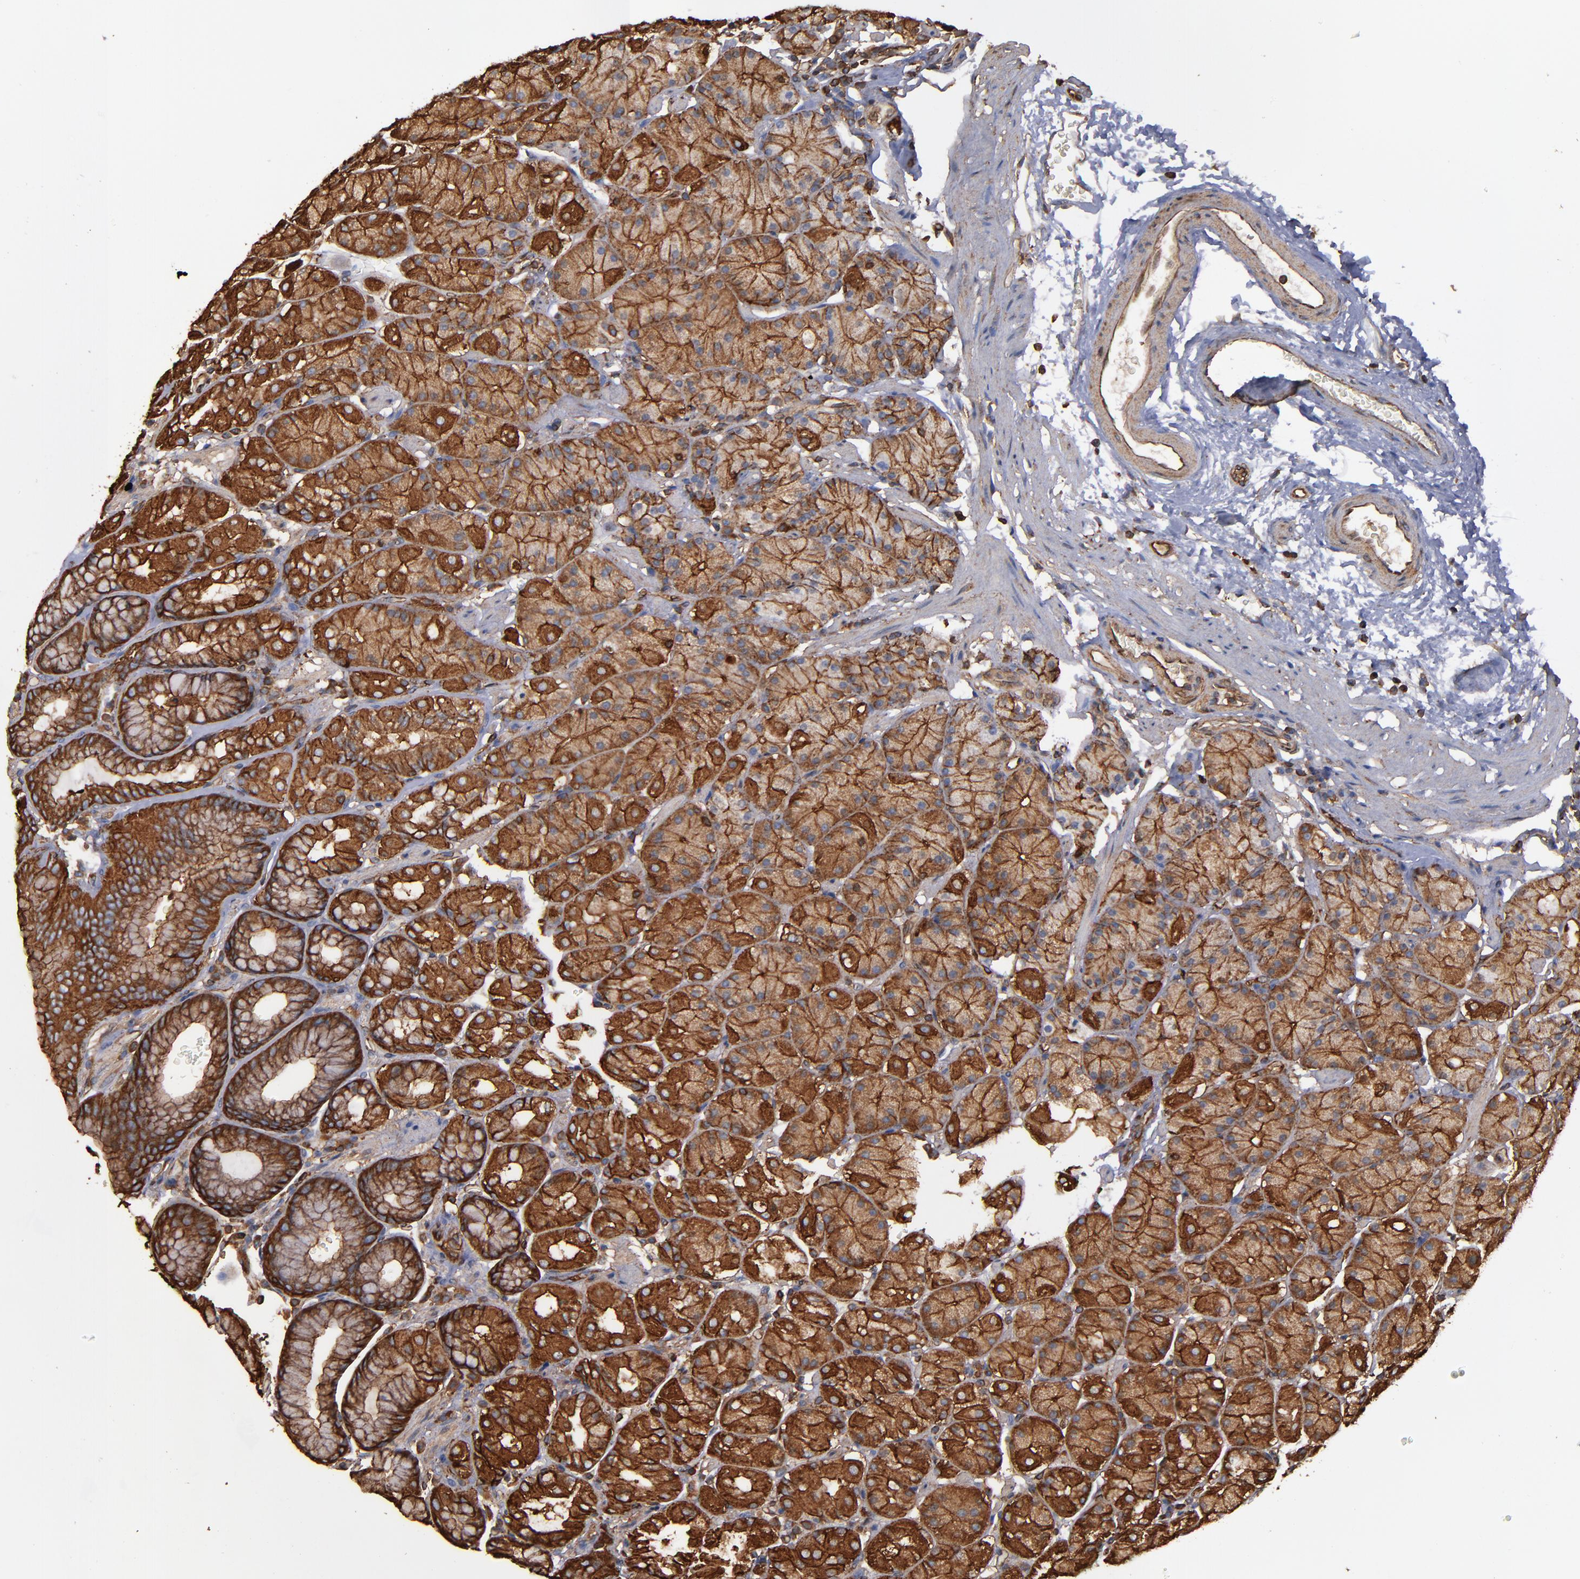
{"staining": {"intensity": "moderate", "quantity": ">75%", "location": "cytoplasmic/membranous"}, "tissue": "stomach", "cell_type": "Glandular cells", "image_type": "normal", "snomed": [{"axis": "morphology", "description": "Normal tissue, NOS"}, {"axis": "topography", "description": "Stomach, upper"}, {"axis": "topography", "description": "Stomach"}], "caption": "The image demonstrates staining of unremarkable stomach, revealing moderate cytoplasmic/membranous protein positivity (brown color) within glandular cells.", "gene": "ACTN4", "patient": {"sex": "male", "age": 76}}